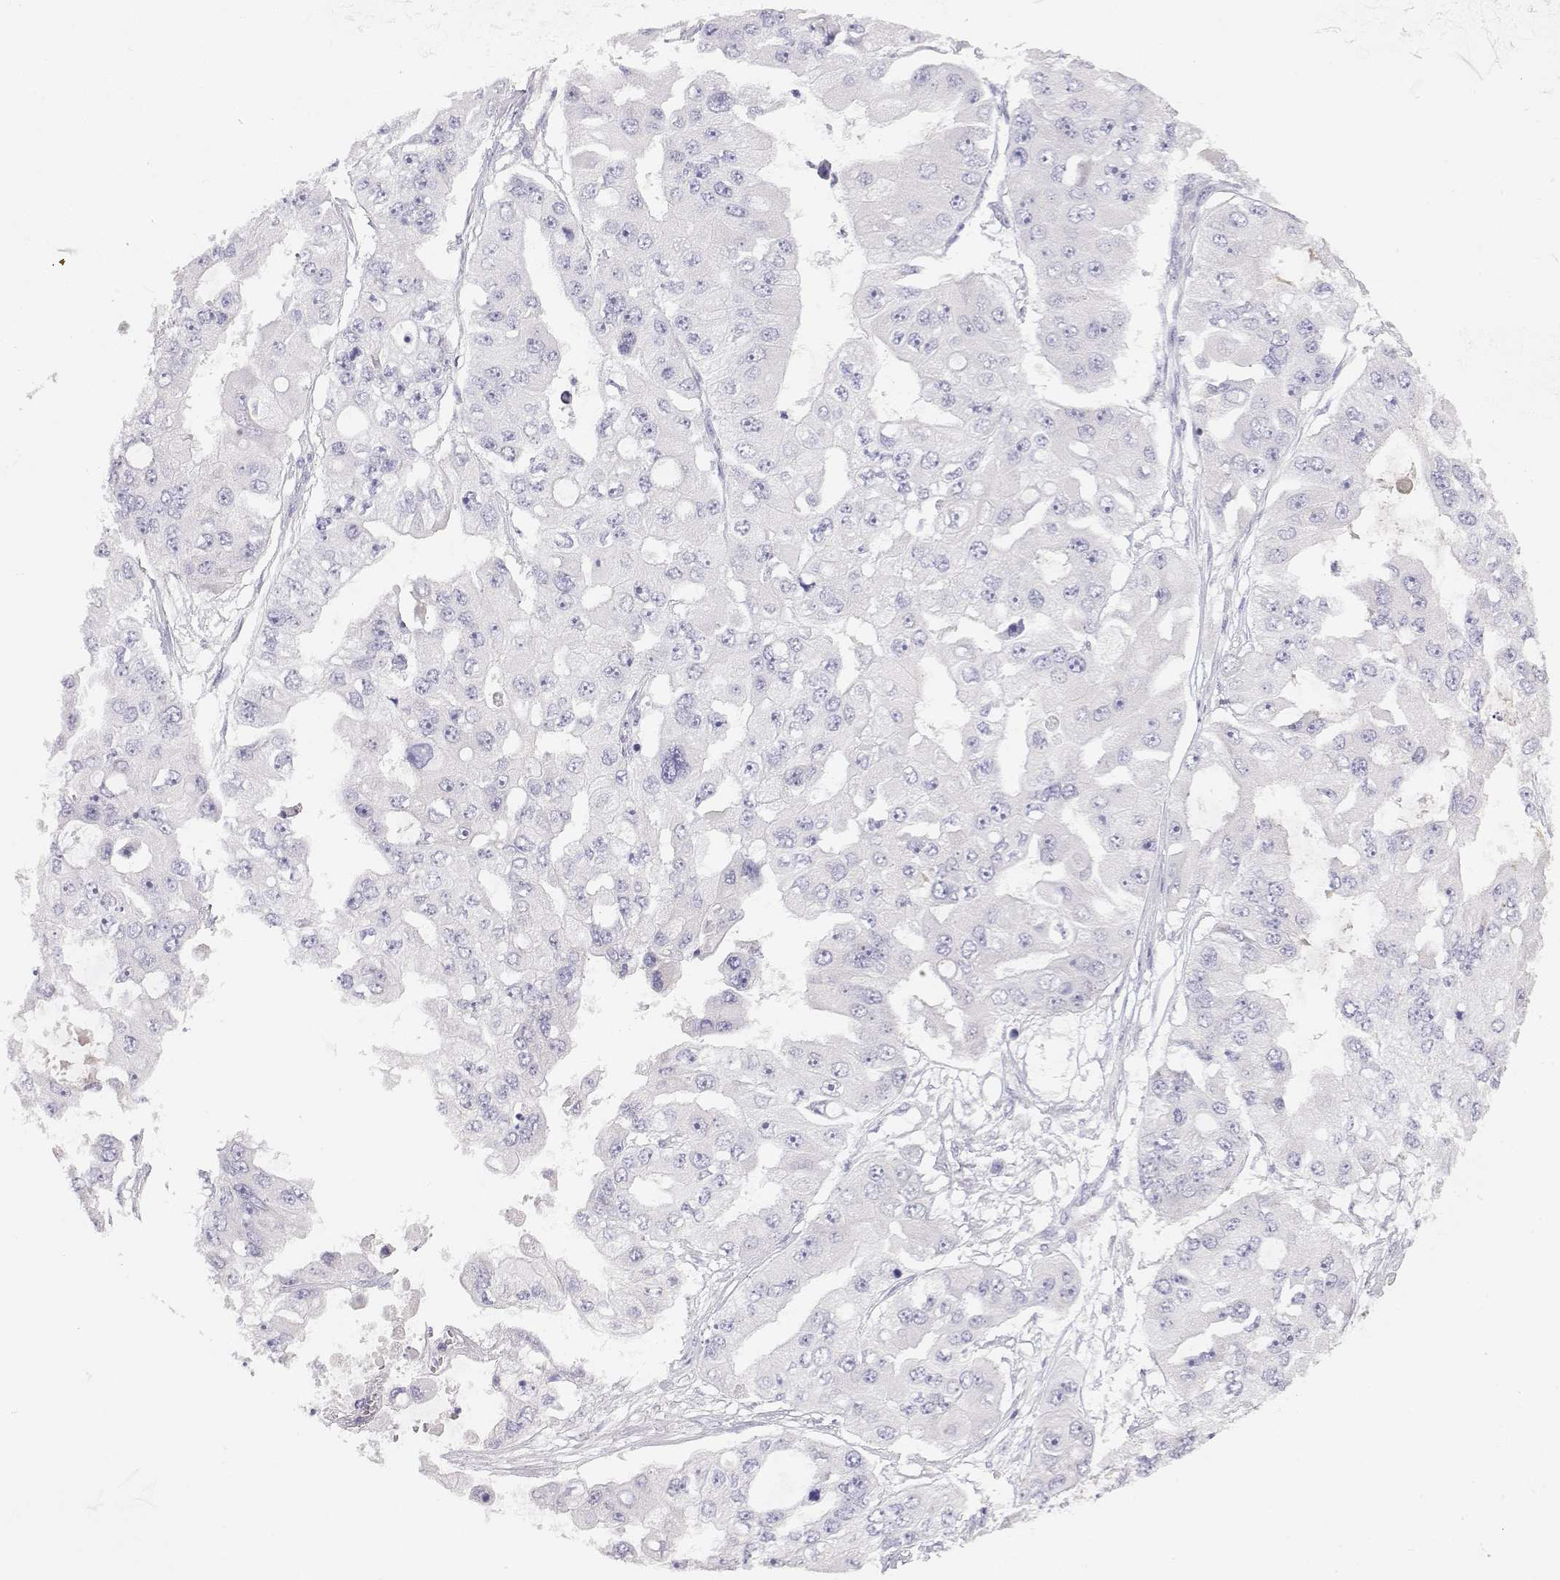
{"staining": {"intensity": "negative", "quantity": "none", "location": "none"}, "tissue": "ovarian cancer", "cell_type": "Tumor cells", "image_type": "cancer", "snomed": [{"axis": "morphology", "description": "Cystadenocarcinoma, serous, NOS"}, {"axis": "topography", "description": "Ovary"}], "caption": "IHC of ovarian cancer (serous cystadenocarcinoma) demonstrates no expression in tumor cells.", "gene": "CDHR1", "patient": {"sex": "female", "age": 56}}